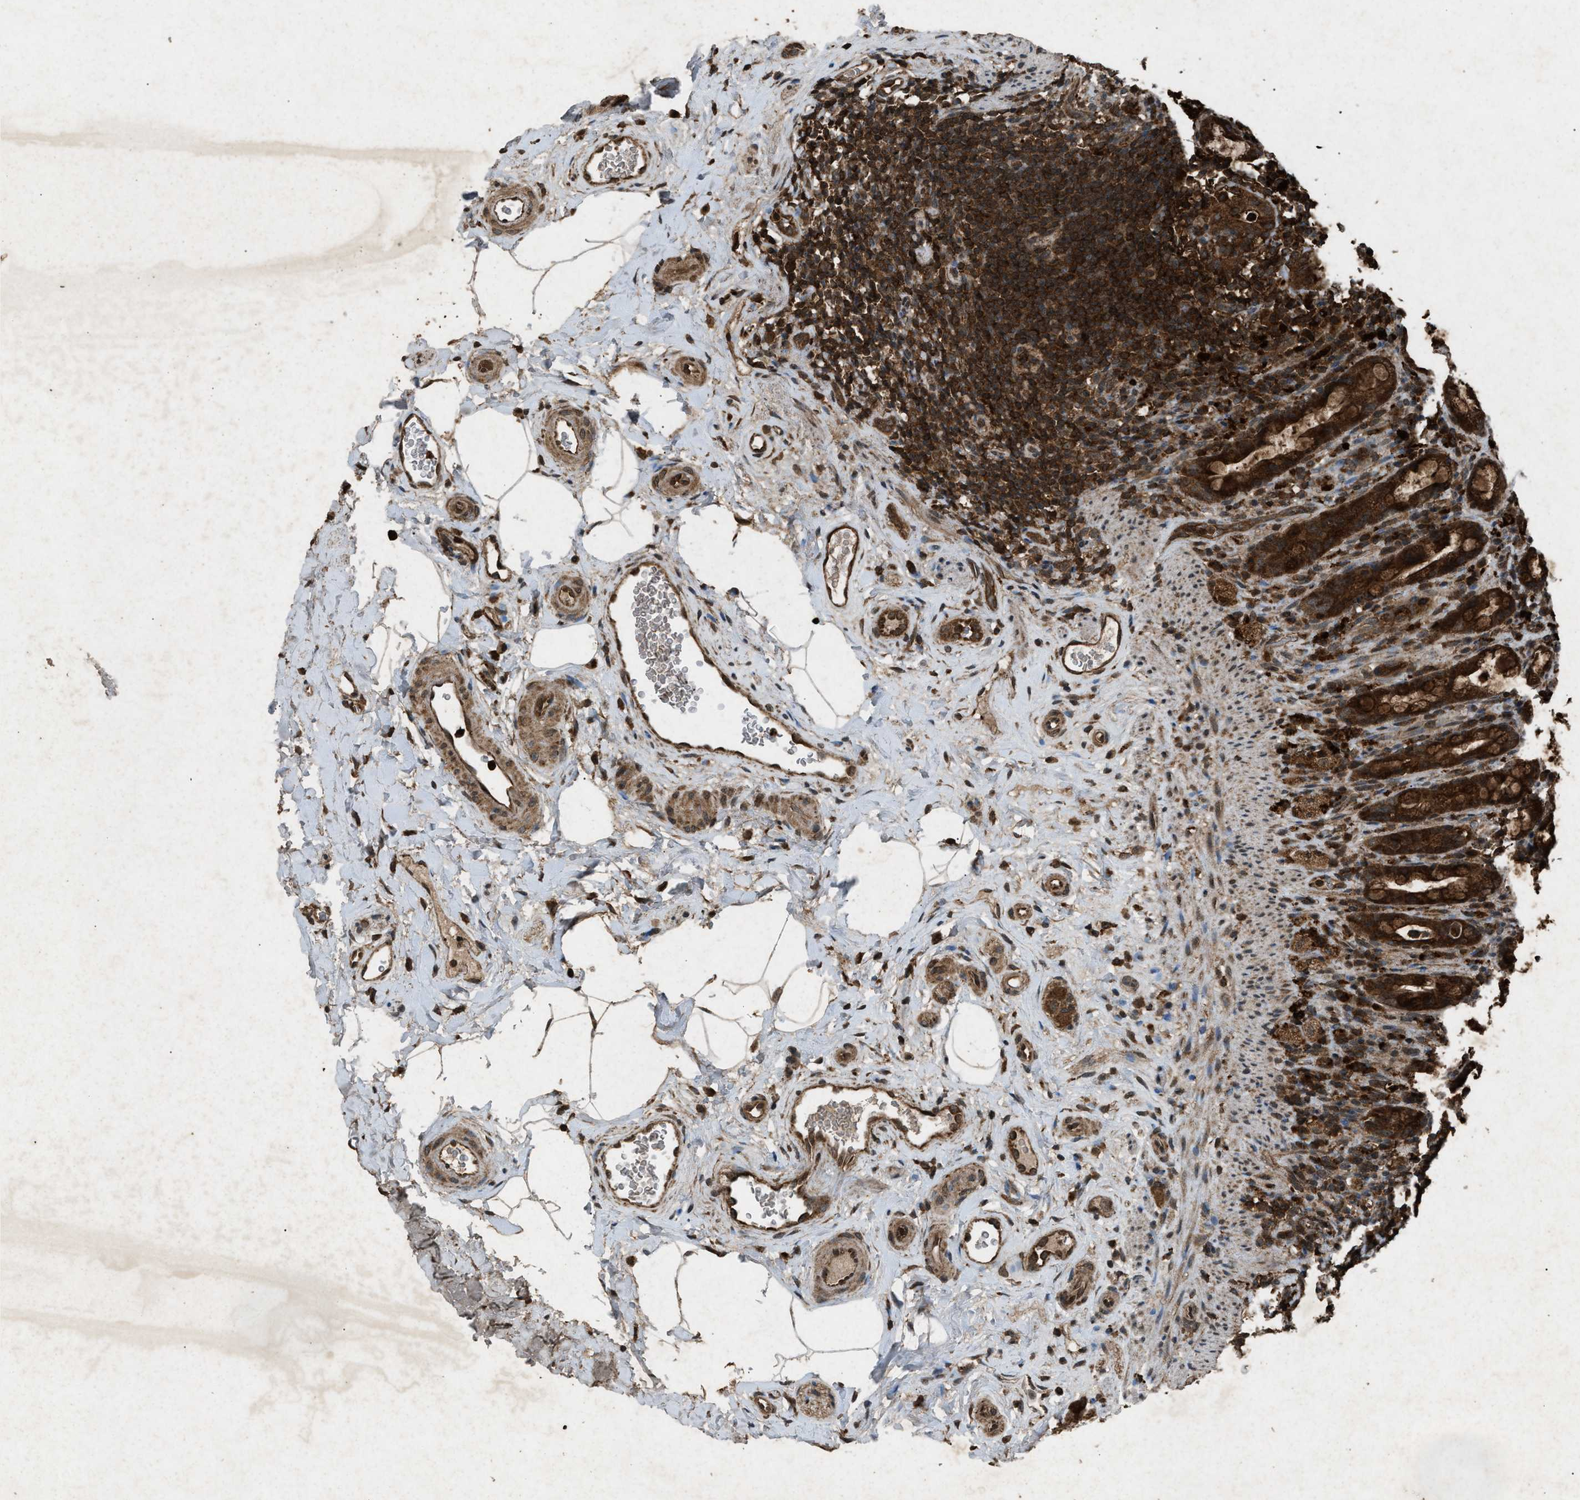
{"staining": {"intensity": "strong", "quantity": ">75%", "location": "cytoplasmic/membranous"}, "tissue": "rectum", "cell_type": "Glandular cells", "image_type": "normal", "snomed": [{"axis": "morphology", "description": "Normal tissue, NOS"}, {"axis": "topography", "description": "Rectum"}], "caption": "This micrograph demonstrates IHC staining of unremarkable human rectum, with high strong cytoplasmic/membranous expression in approximately >75% of glandular cells.", "gene": "OAS1", "patient": {"sex": "male", "age": 44}}